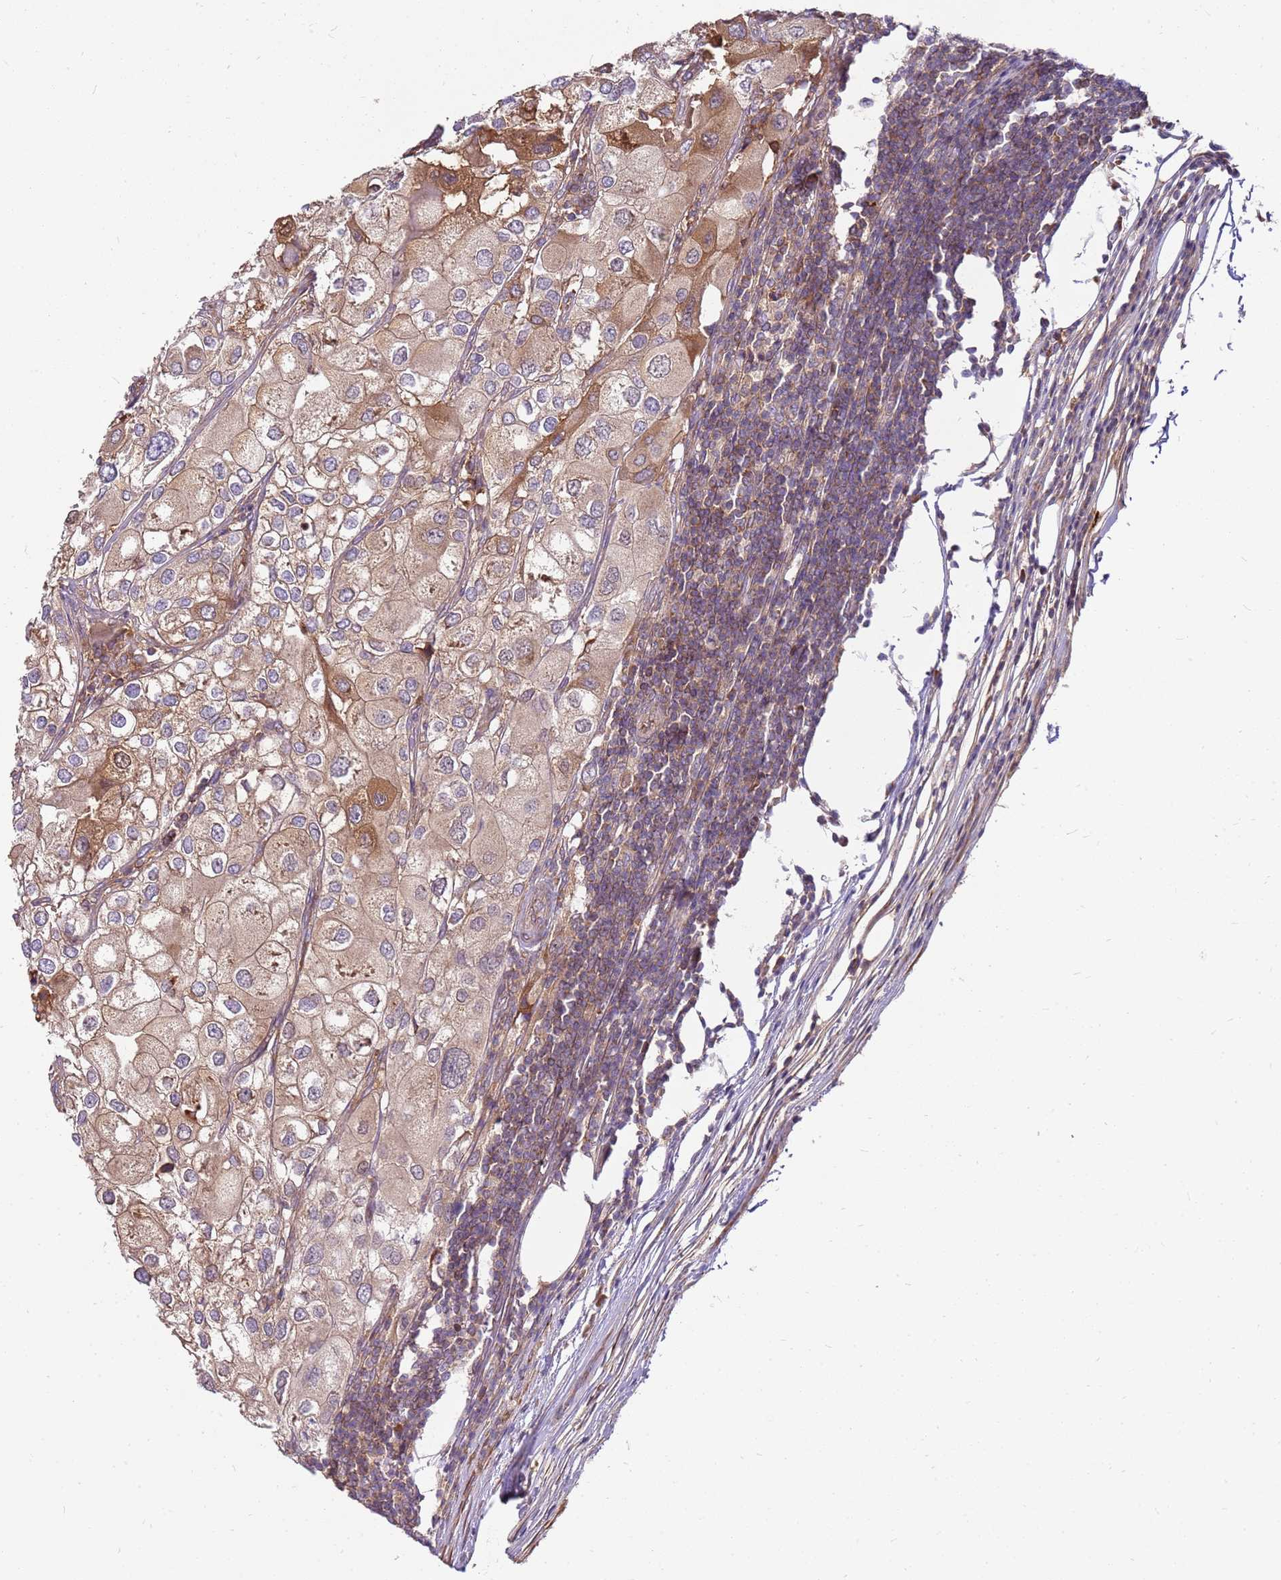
{"staining": {"intensity": "moderate", "quantity": "25%-75%", "location": "cytoplasmic/membranous"}, "tissue": "urothelial cancer", "cell_type": "Tumor cells", "image_type": "cancer", "snomed": [{"axis": "morphology", "description": "Urothelial carcinoma, High grade"}, {"axis": "topography", "description": "Urinary bladder"}], "caption": "Immunohistochemistry photomicrograph of high-grade urothelial carcinoma stained for a protein (brown), which demonstrates medium levels of moderate cytoplasmic/membranous staining in approximately 25%-75% of tumor cells.", "gene": "CCDC159", "patient": {"sex": "male", "age": 64}}